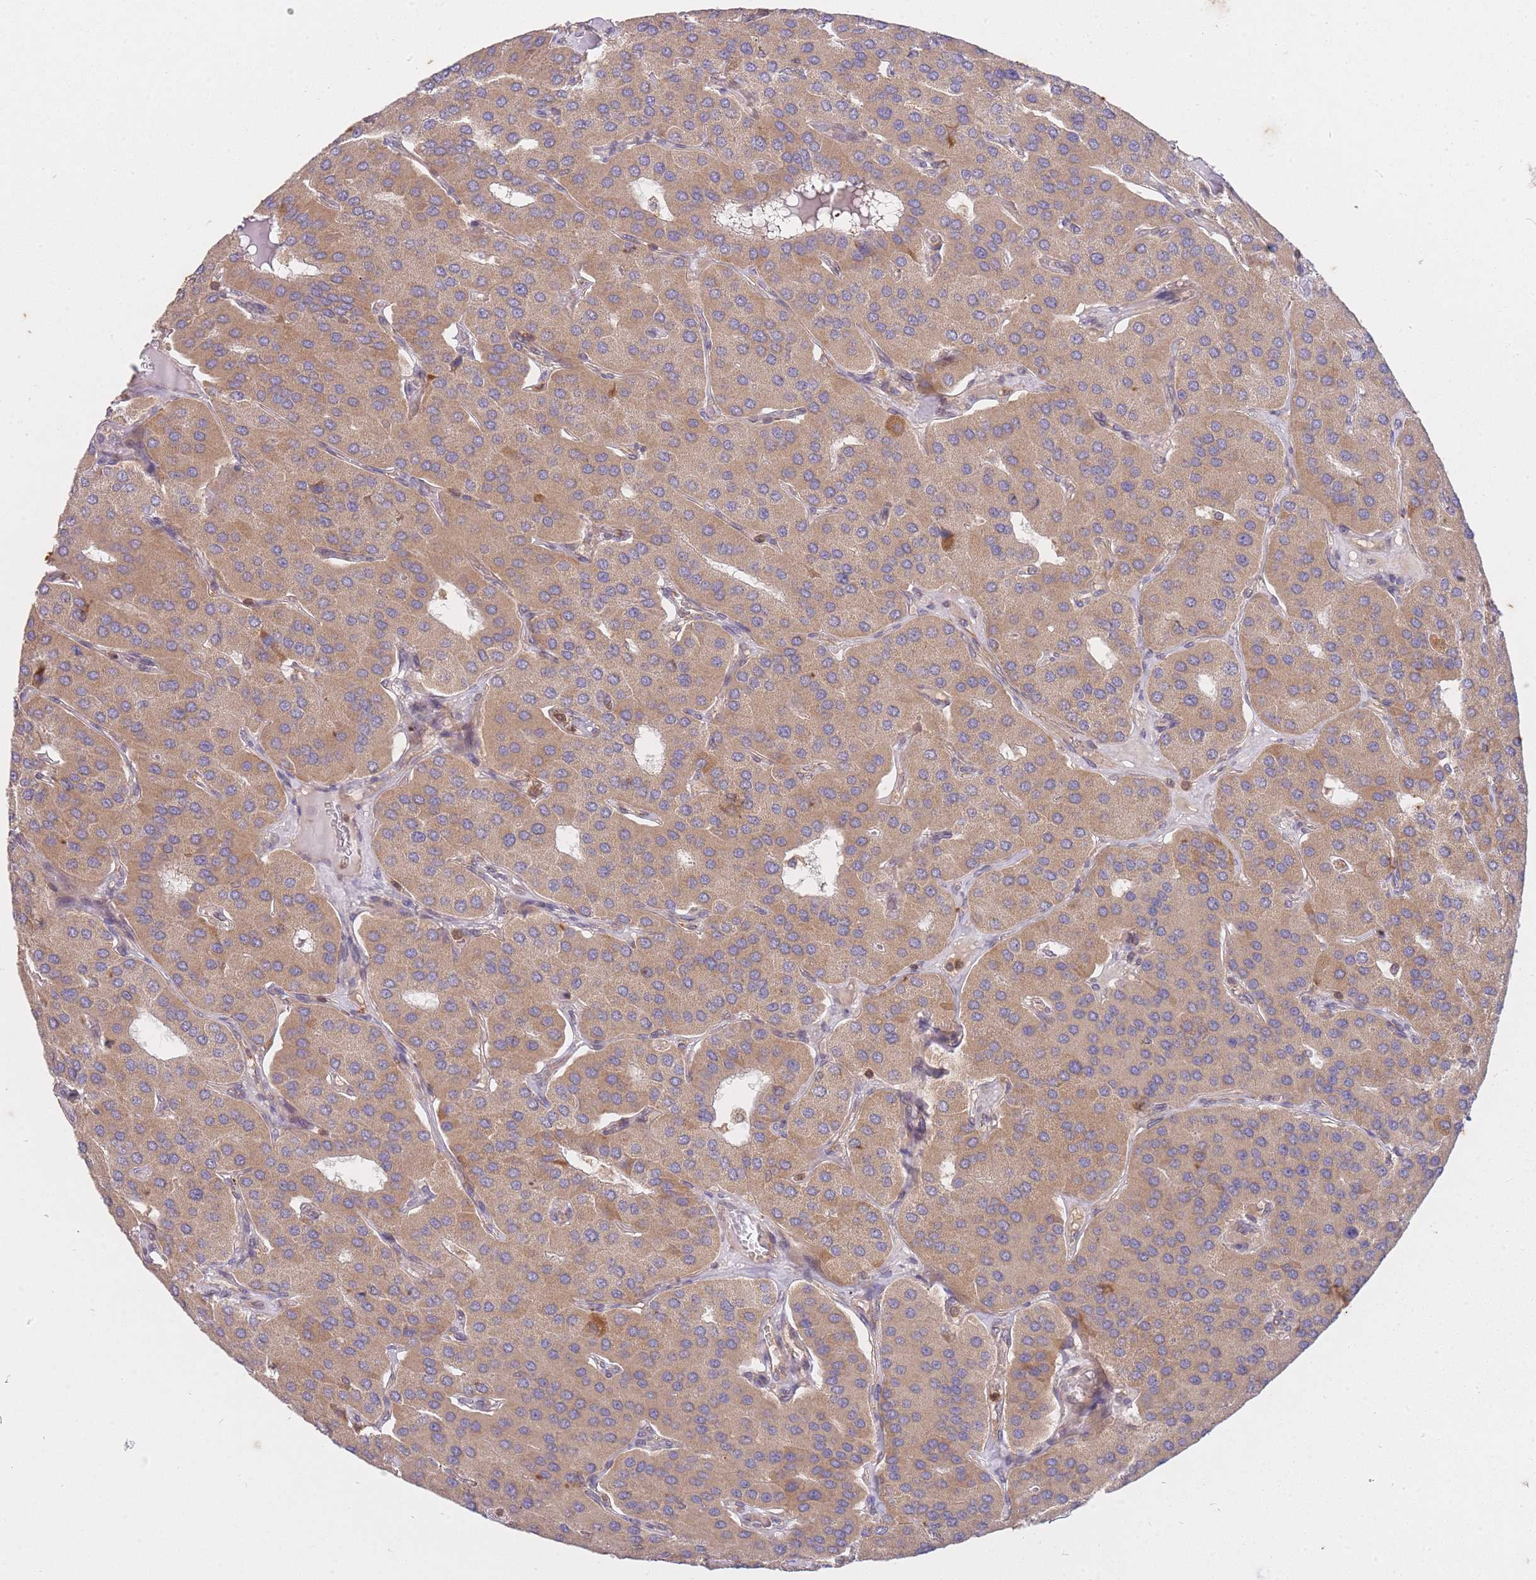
{"staining": {"intensity": "moderate", "quantity": ">75%", "location": "cytoplasmic/membranous"}, "tissue": "parathyroid gland", "cell_type": "Glandular cells", "image_type": "normal", "snomed": [{"axis": "morphology", "description": "Normal tissue, NOS"}, {"axis": "morphology", "description": "Adenoma, NOS"}, {"axis": "topography", "description": "Parathyroid gland"}], "caption": "The micrograph displays a brown stain indicating the presence of a protein in the cytoplasmic/membranous of glandular cells in parathyroid gland. The staining is performed using DAB (3,3'-diaminobenzidine) brown chromogen to label protein expression. The nuclei are counter-stained blue using hematoxylin.", "gene": "ST8SIA4", "patient": {"sex": "female", "age": 86}}